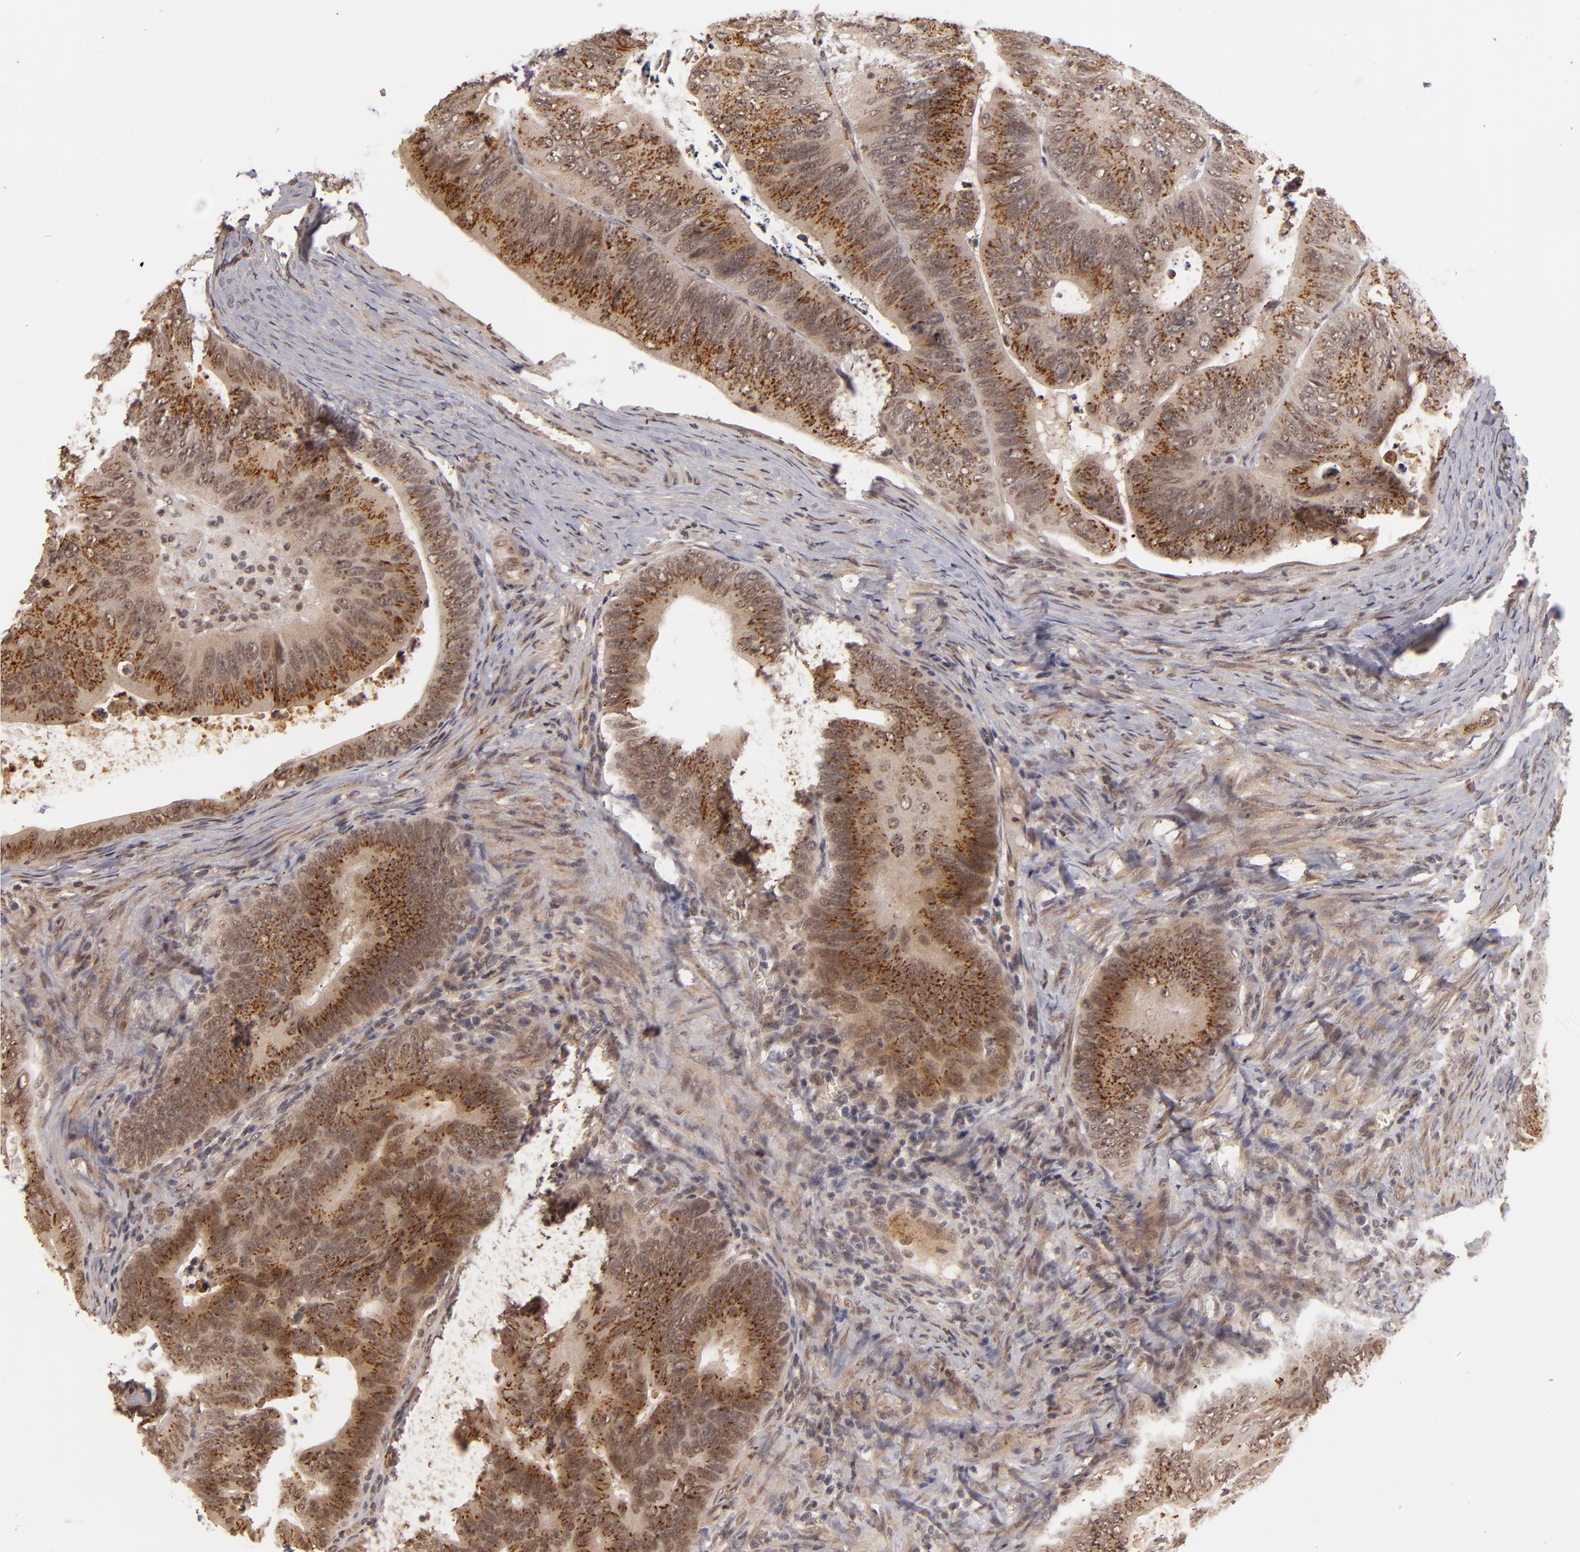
{"staining": {"intensity": "moderate", "quantity": ">75%", "location": "cytoplasmic/membranous"}, "tissue": "colorectal cancer", "cell_type": "Tumor cells", "image_type": "cancer", "snomed": [{"axis": "morphology", "description": "Adenocarcinoma, NOS"}, {"axis": "topography", "description": "Colon"}], "caption": "The histopathology image exhibits a brown stain indicating the presence of a protein in the cytoplasmic/membranous of tumor cells in colorectal cancer (adenocarcinoma). (Stains: DAB (3,3'-diaminobenzidine) in brown, nuclei in blue, Microscopy: brightfield microscopy at high magnification).", "gene": "DFFA", "patient": {"sex": "female", "age": 55}}